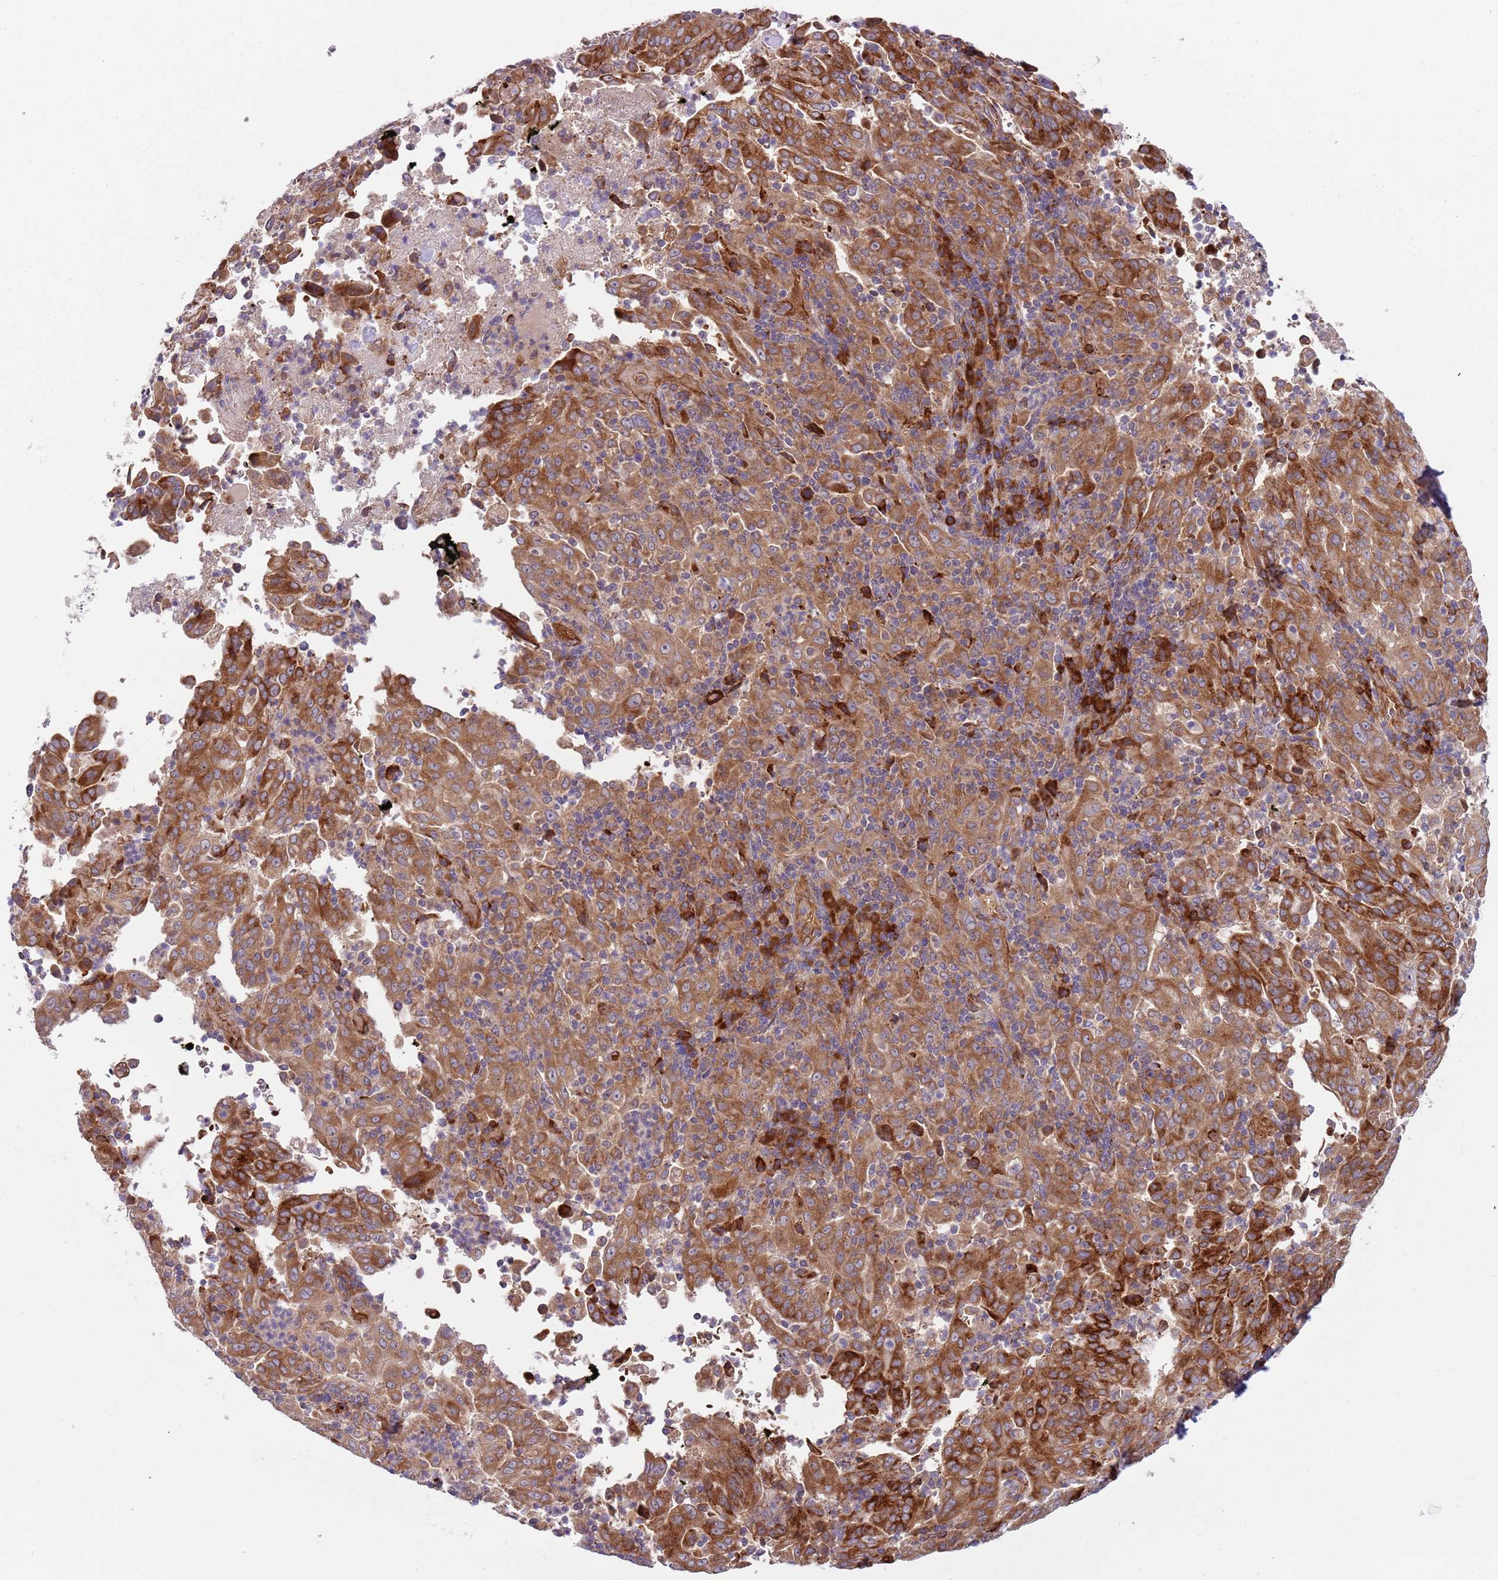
{"staining": {"intensity": "strong", "quantity": ">75%", "location": "cytoplasmic/membranous"}, "tissue": "pancreatic cancer", "cell_type": "Tumor cells", "image_type": "cancer", "snomed": [{"axis": "morphology", "description": "Adenocarcinoma, NOS"}, {"axis": "topography", "description": "Pancreas"}], "caption": "A brown stain labels strong cytoplasmic/membranous staining of a protein in pancreatic adenocarcinoma tumor cells.", "gene": "VWCE", "patient": {"sex": "male", "age": 63}}